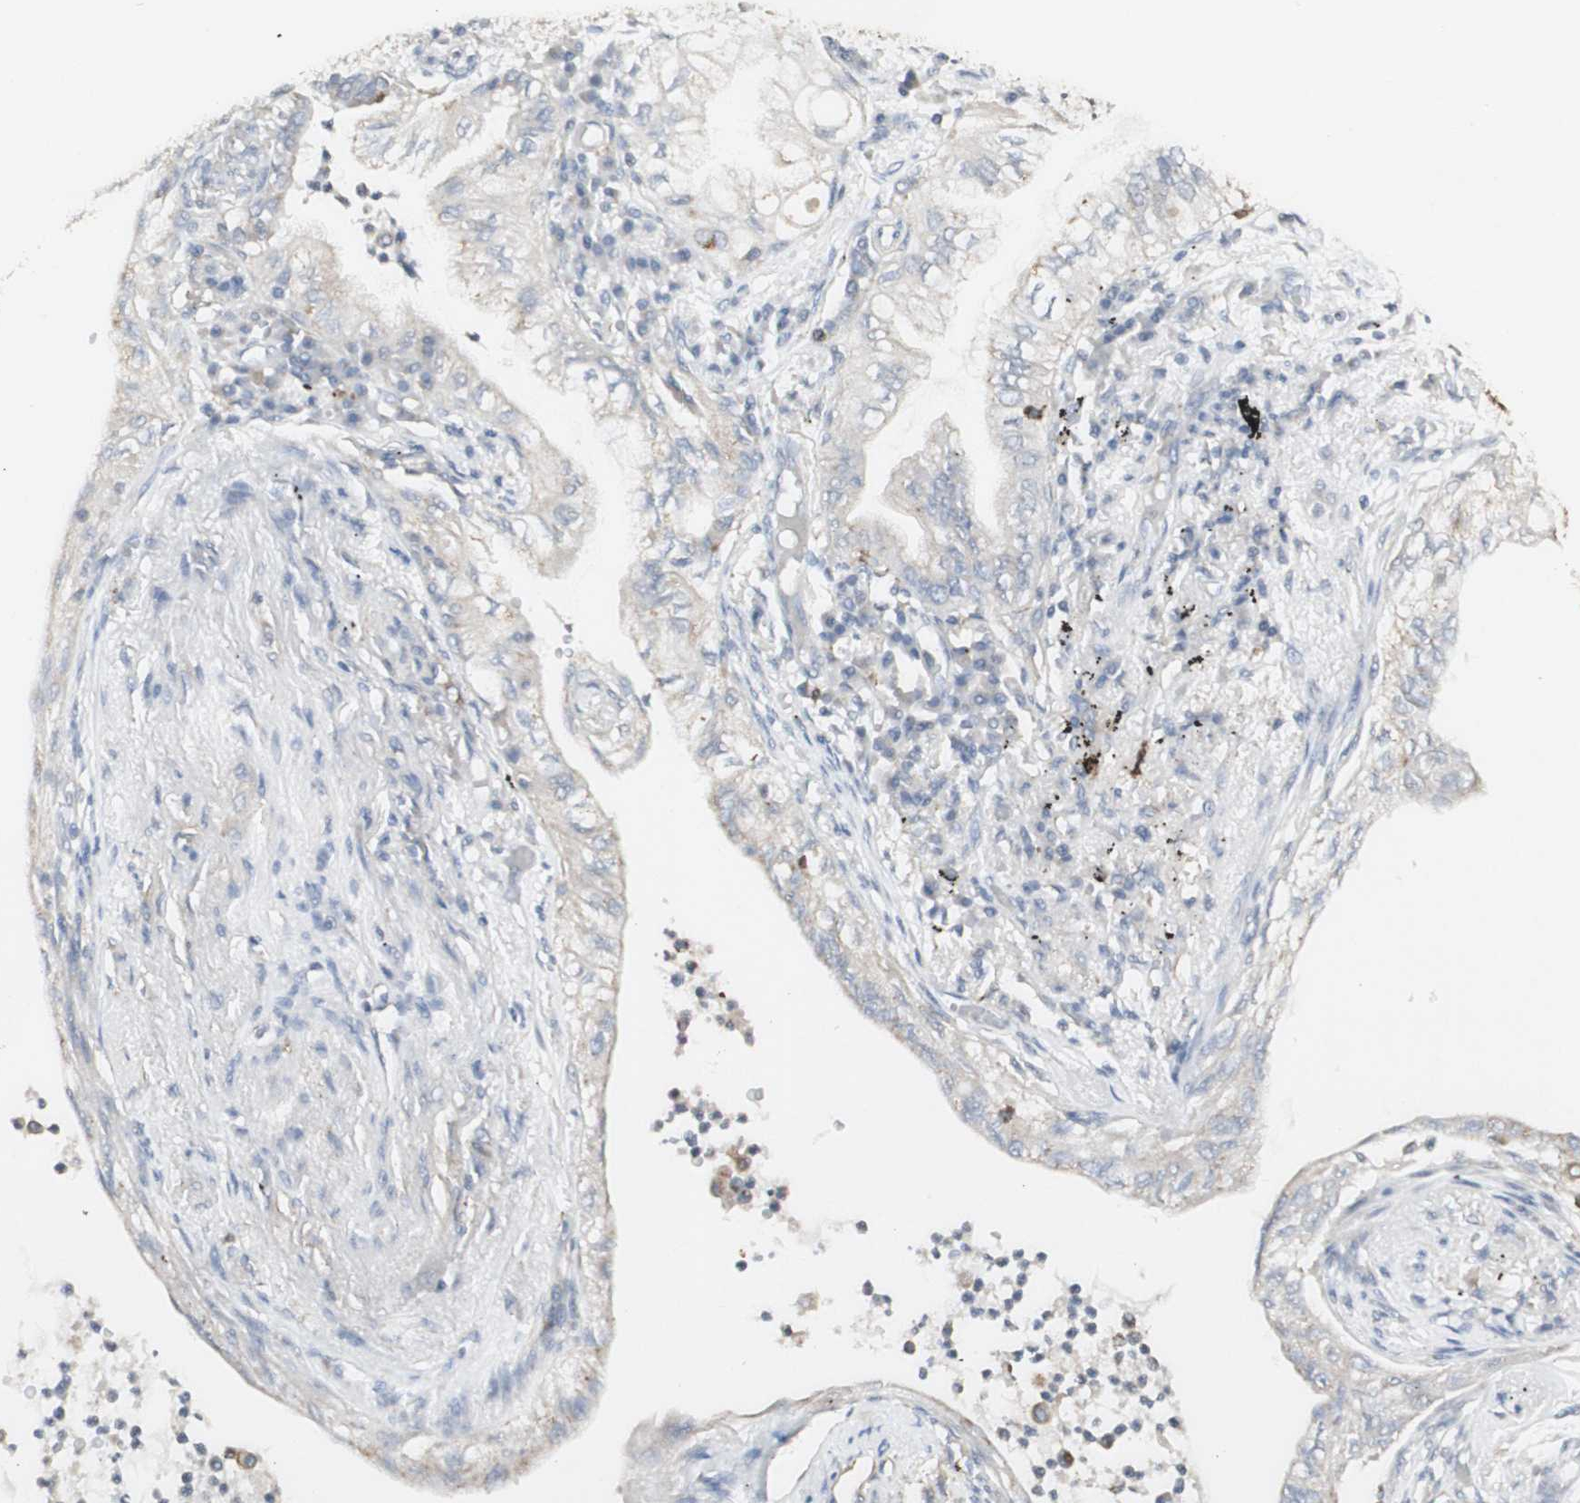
{"staining": {"intensity": "negative", "quantity": "none", "location": "none"}, "tissue": "lung cancer", "cell_type": "Tumor cells", "image_type": "cancer", "snomed": [{"axis": "morphology", "description": "Normal tissue, NOS"}, {"axis": "morphology", "description": "Adenocarcinoma, NOS"}, {"axis": "topography", "description": "Bronchus"}, {"axis": "topography", "description": "Lung"}], "caption": "Immunohistochemistry (IHC) photomicrograph of adenocarcinoma (lung) stained for a protein (brown), which exhibits no staining in tumor cells.", "gene": "ATP6V1B1", "patient": {"sex": "female", "age": 70}}